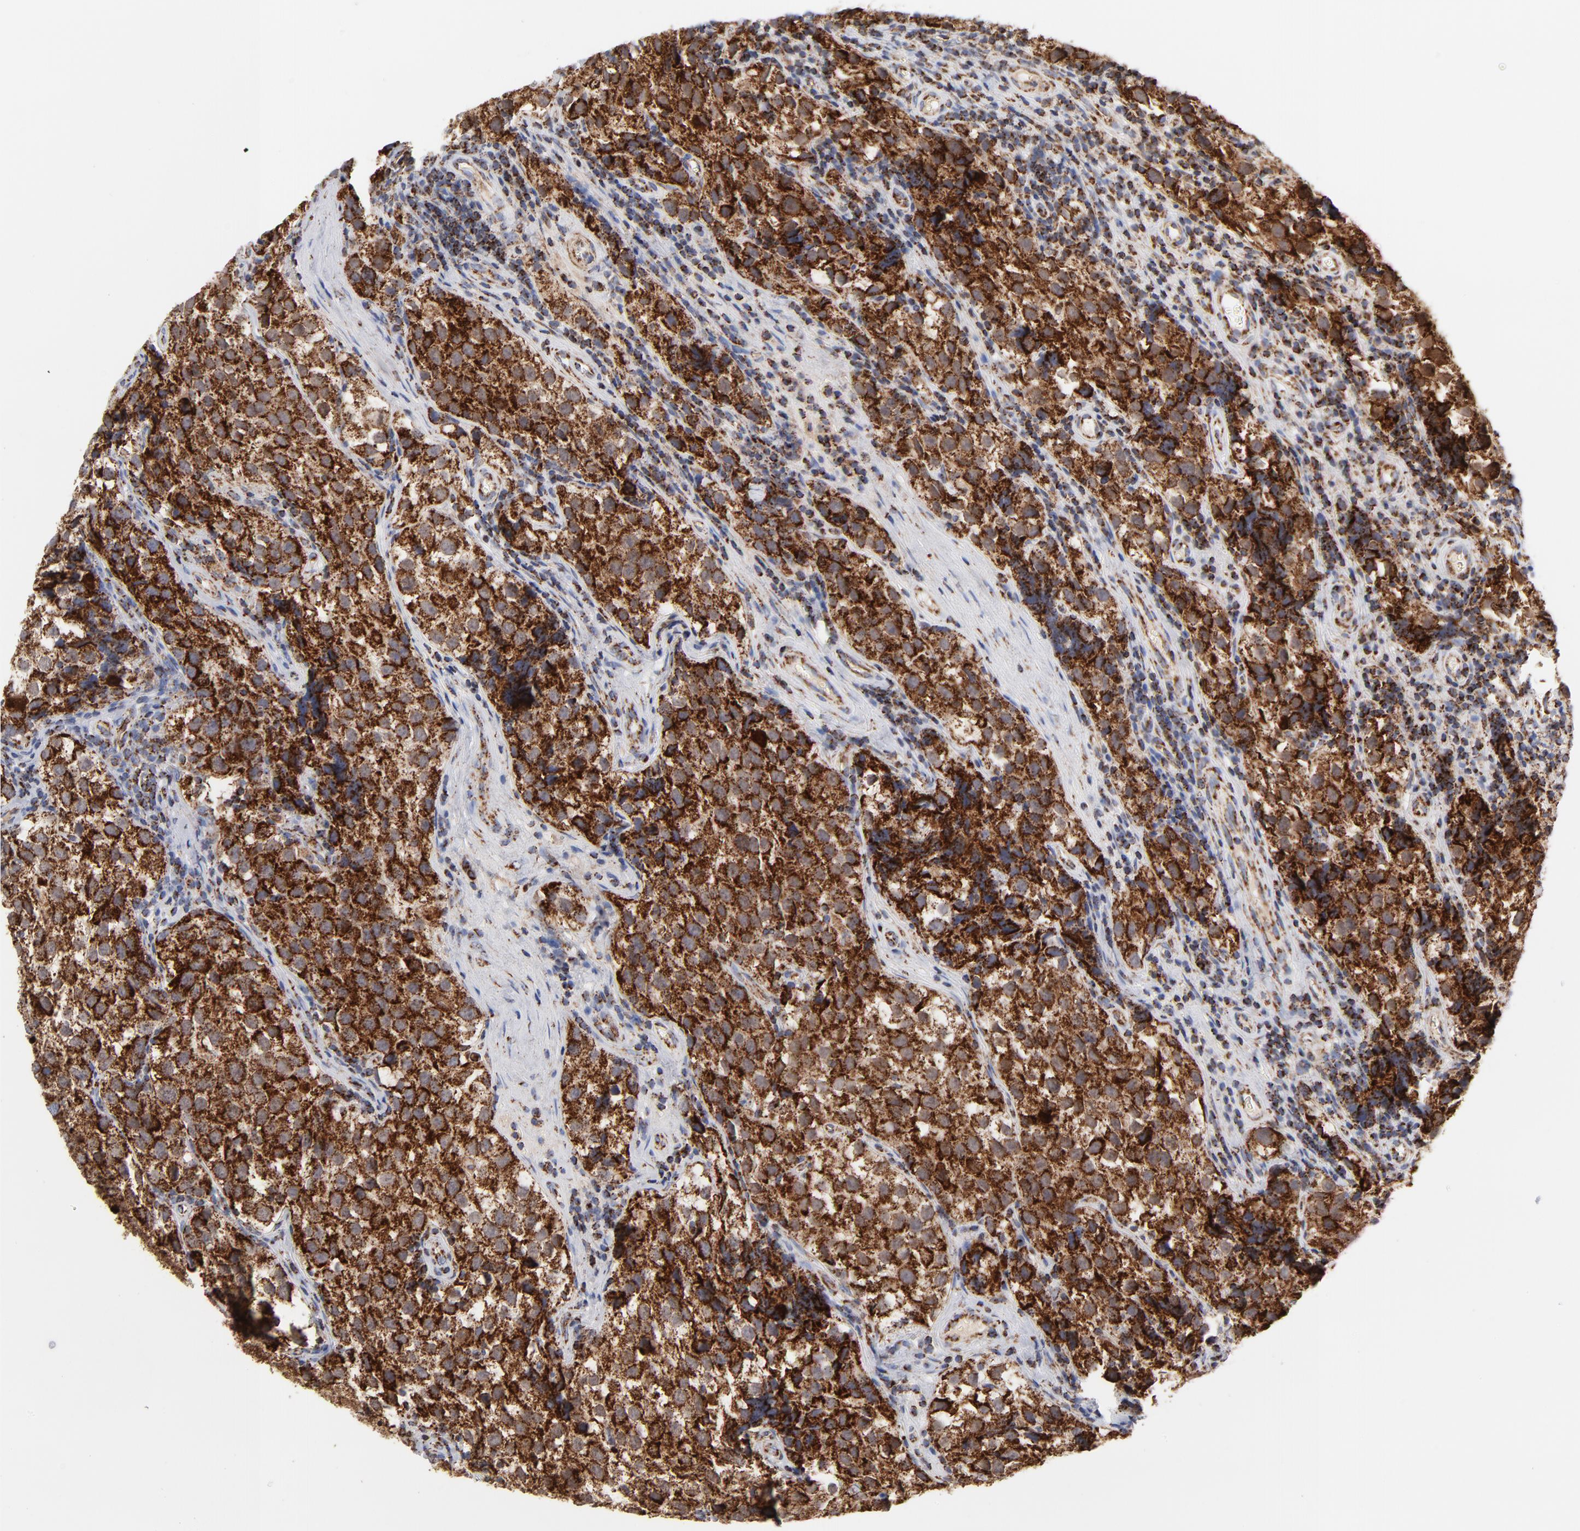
{"staining": {"intensity": "strong", "quantity": ">75%", "location": "cytoplasmic/membranous"}, "tissue": "testis cancer", "cell_type": "Tumor cells", "image_type": "cancer", "snomed": [{"axis": "morphology", "description": "Seminoma, NOS"}, {"axis": "topography", "description": "Testis"}], "caption": "This micrograph shows immunohistochemistry staining of human testis seminoma, with high strong cytoplasmic/membranous expression in approximately >75% of tumor cells.", "gene": "DIABLO", "patient": {"sex": "male", "age": 39}}